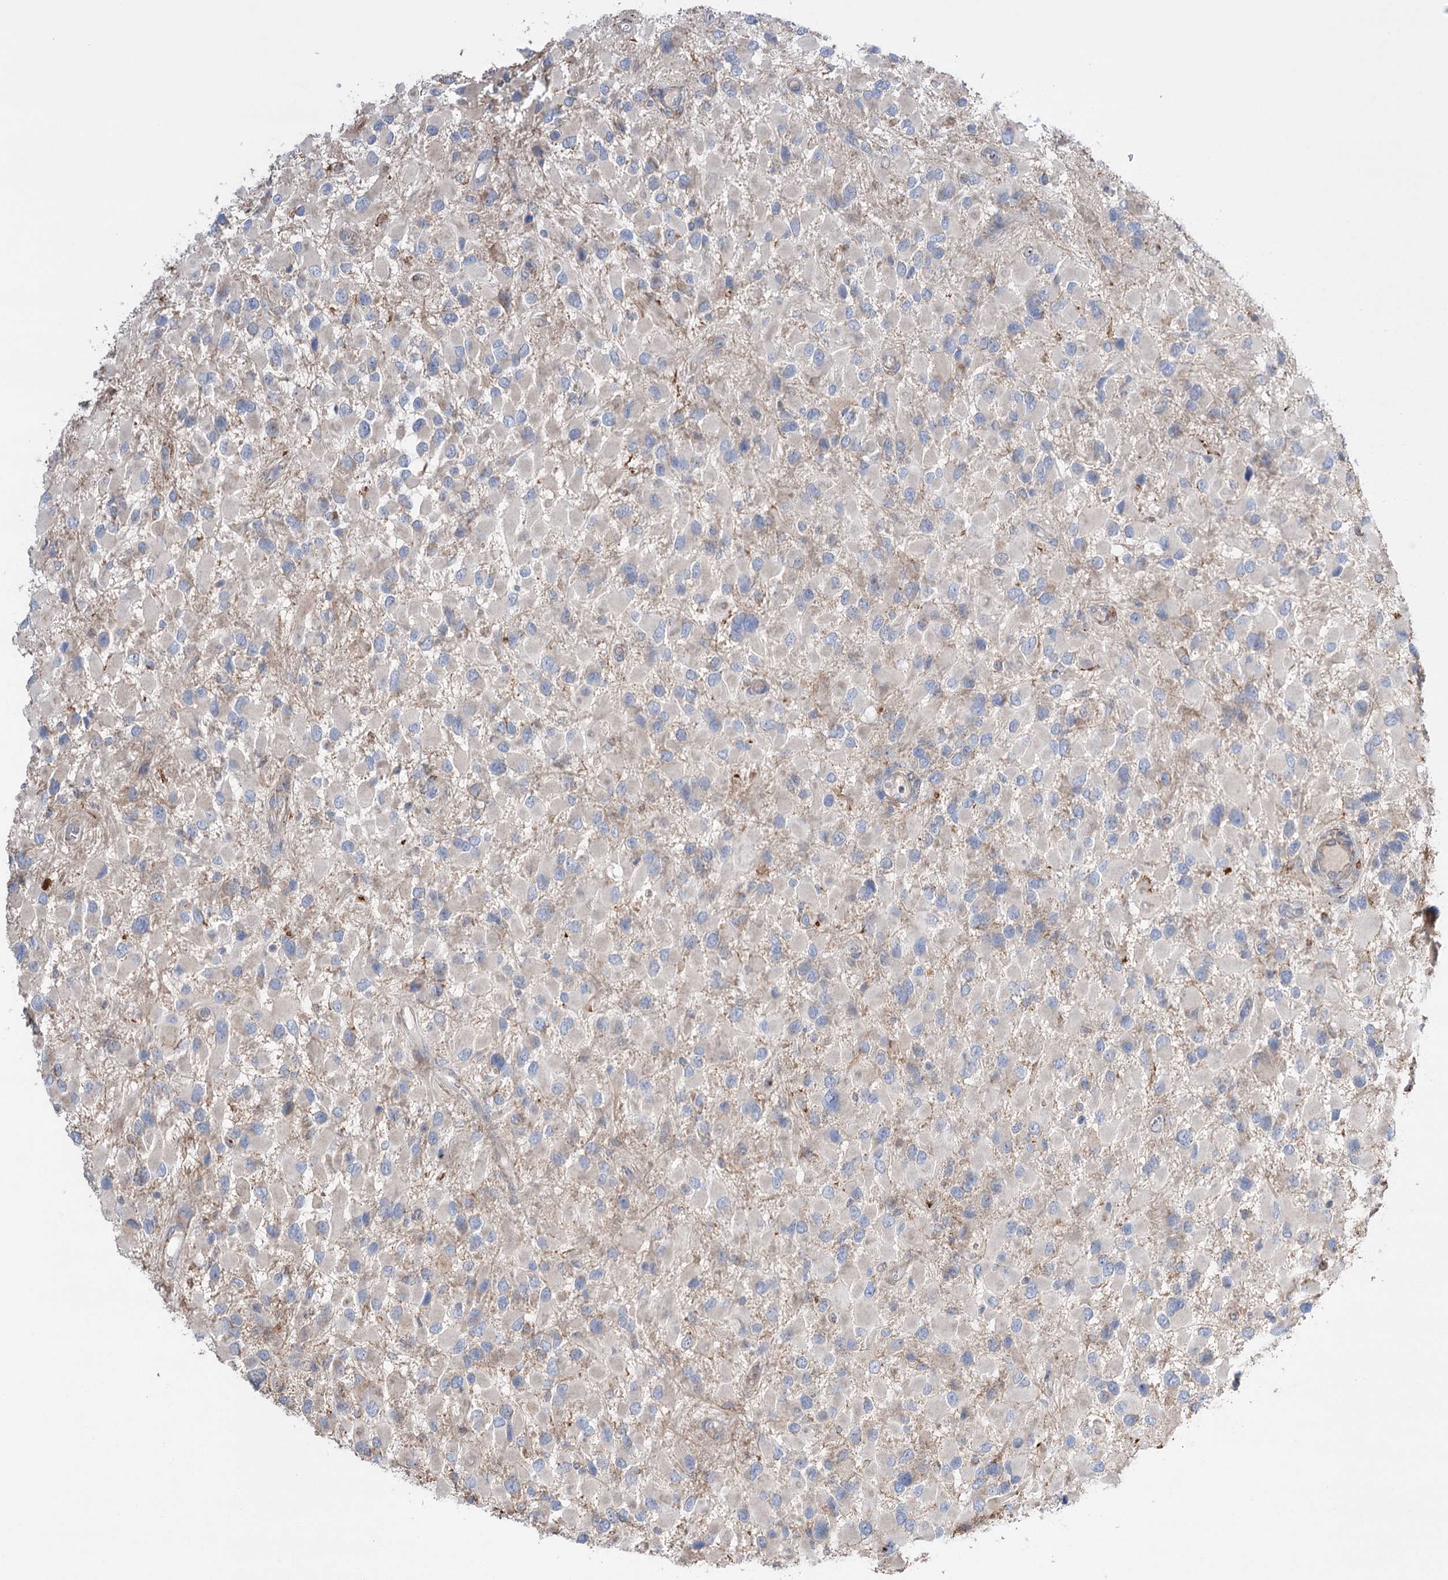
{"staining": {"intensity": "negative", "quantity": "none", "location": "none"}, "tissue": "glioma", "cell_type": "Tumor cells", "image_type": "cancer", "snomed": [{"axis": "morphology", "description": "Glioma, malignant, High grade"}, {"axis": "topography", "description": "Brain"}], "caption": "Tumor cells show no significant protein staining in malignant high-grade glioma.", "gene": "TRIM71", "patient": {"sex": "male", "age": 53}}